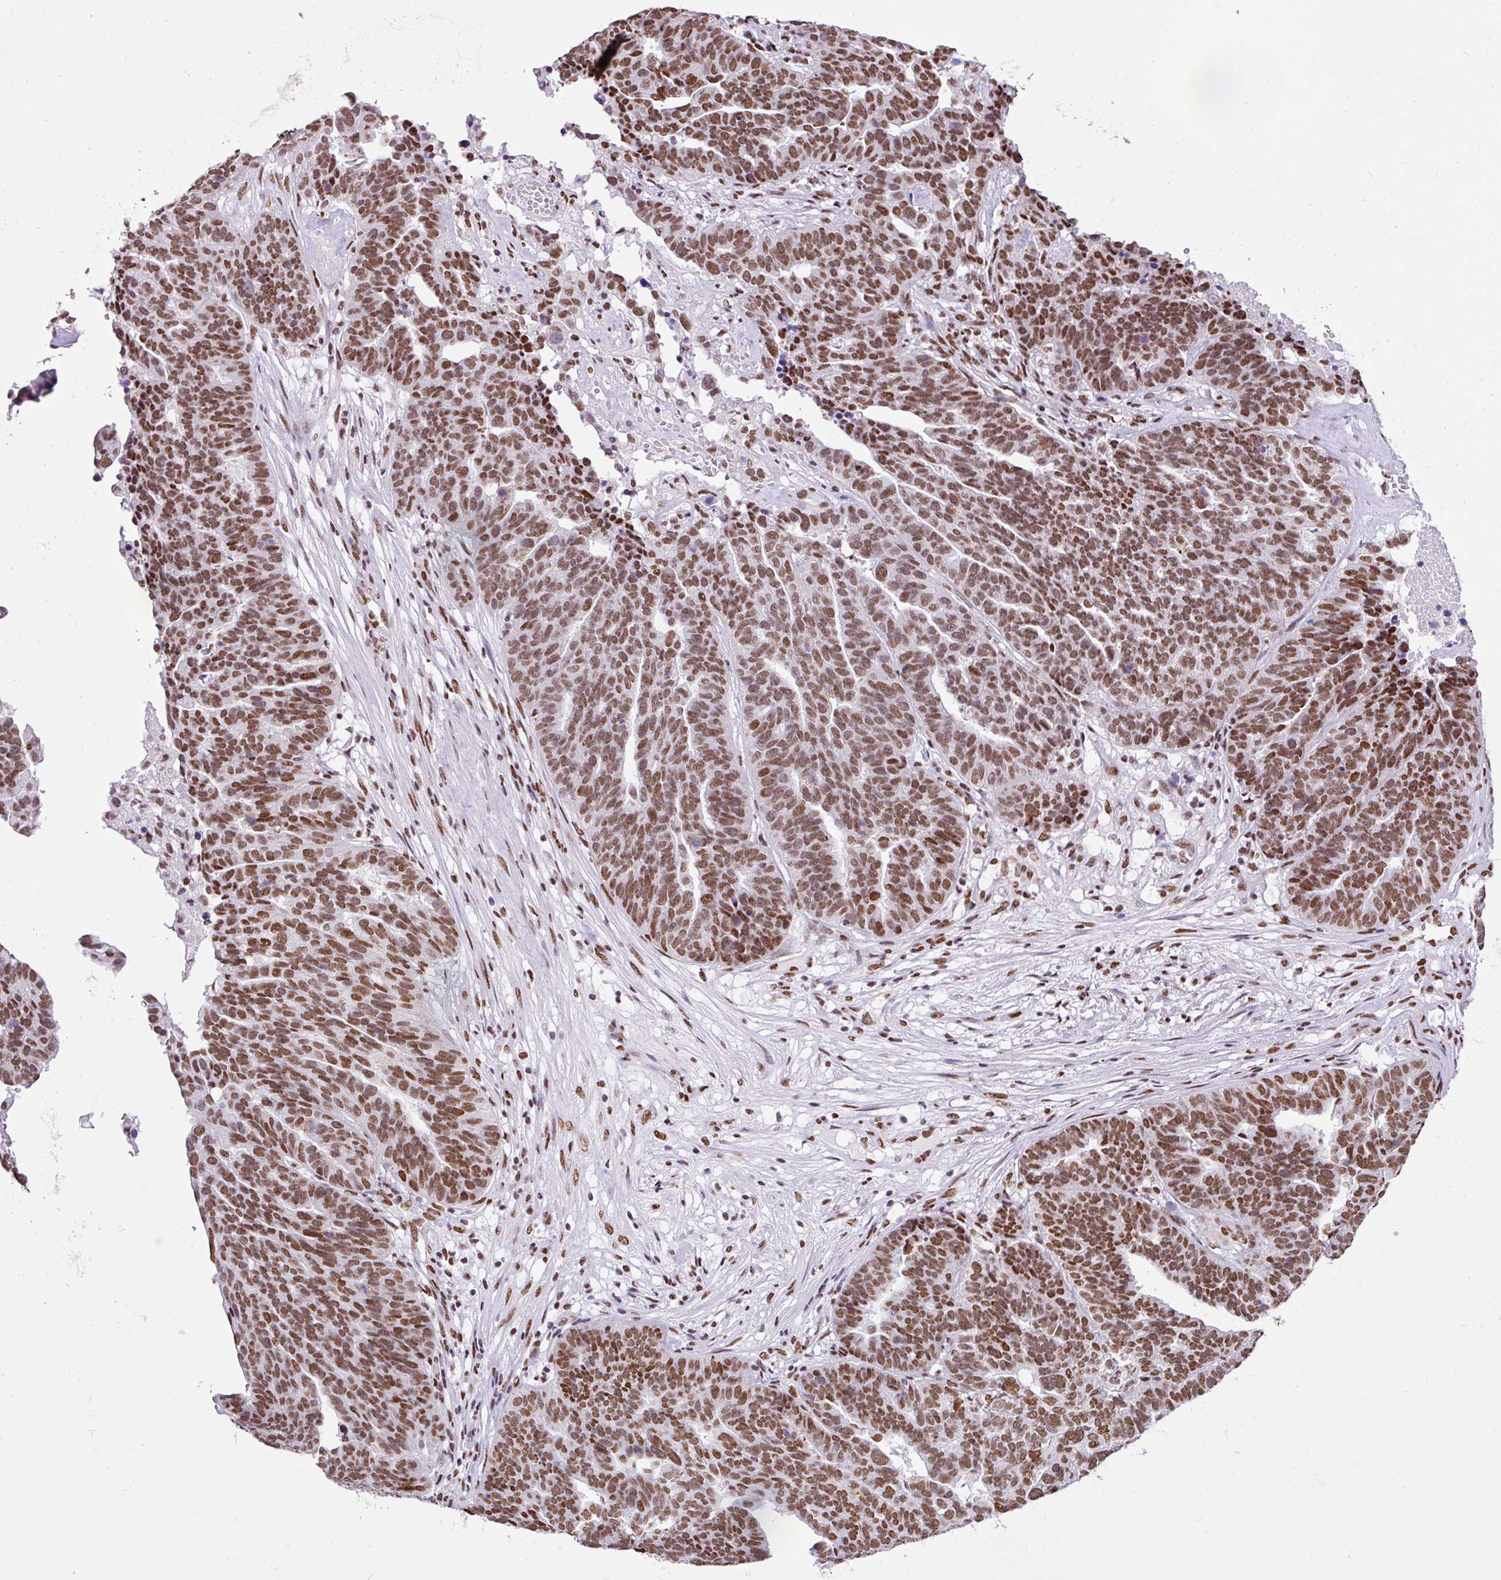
{"staining": {"intensity": "moderate", "quantity": ">75%", "location": "nuclear"}, "tissue": "ovarian cancer", "cell_type": "Tumor cells", "image_type": "cancer", "snomed": [{"axis": "morphology", "description": "Cystadenocarcinoma, serous, NOS"}, {"axis": "topography", "description": "Ovary"}], "caption": "Immunohistochemistry (IHC) photomicrograph of neoplastic tissue: human ovarian serous cystadenocarcinoma stained using immunohistochemistry (IHC) displays medium levels of moderate protein expression localized specifically in the nuclear of tumor cells, appearing as a nuclear brown color.", "gene": "RARG", "patient": {"sex": "female", "age": 59}}